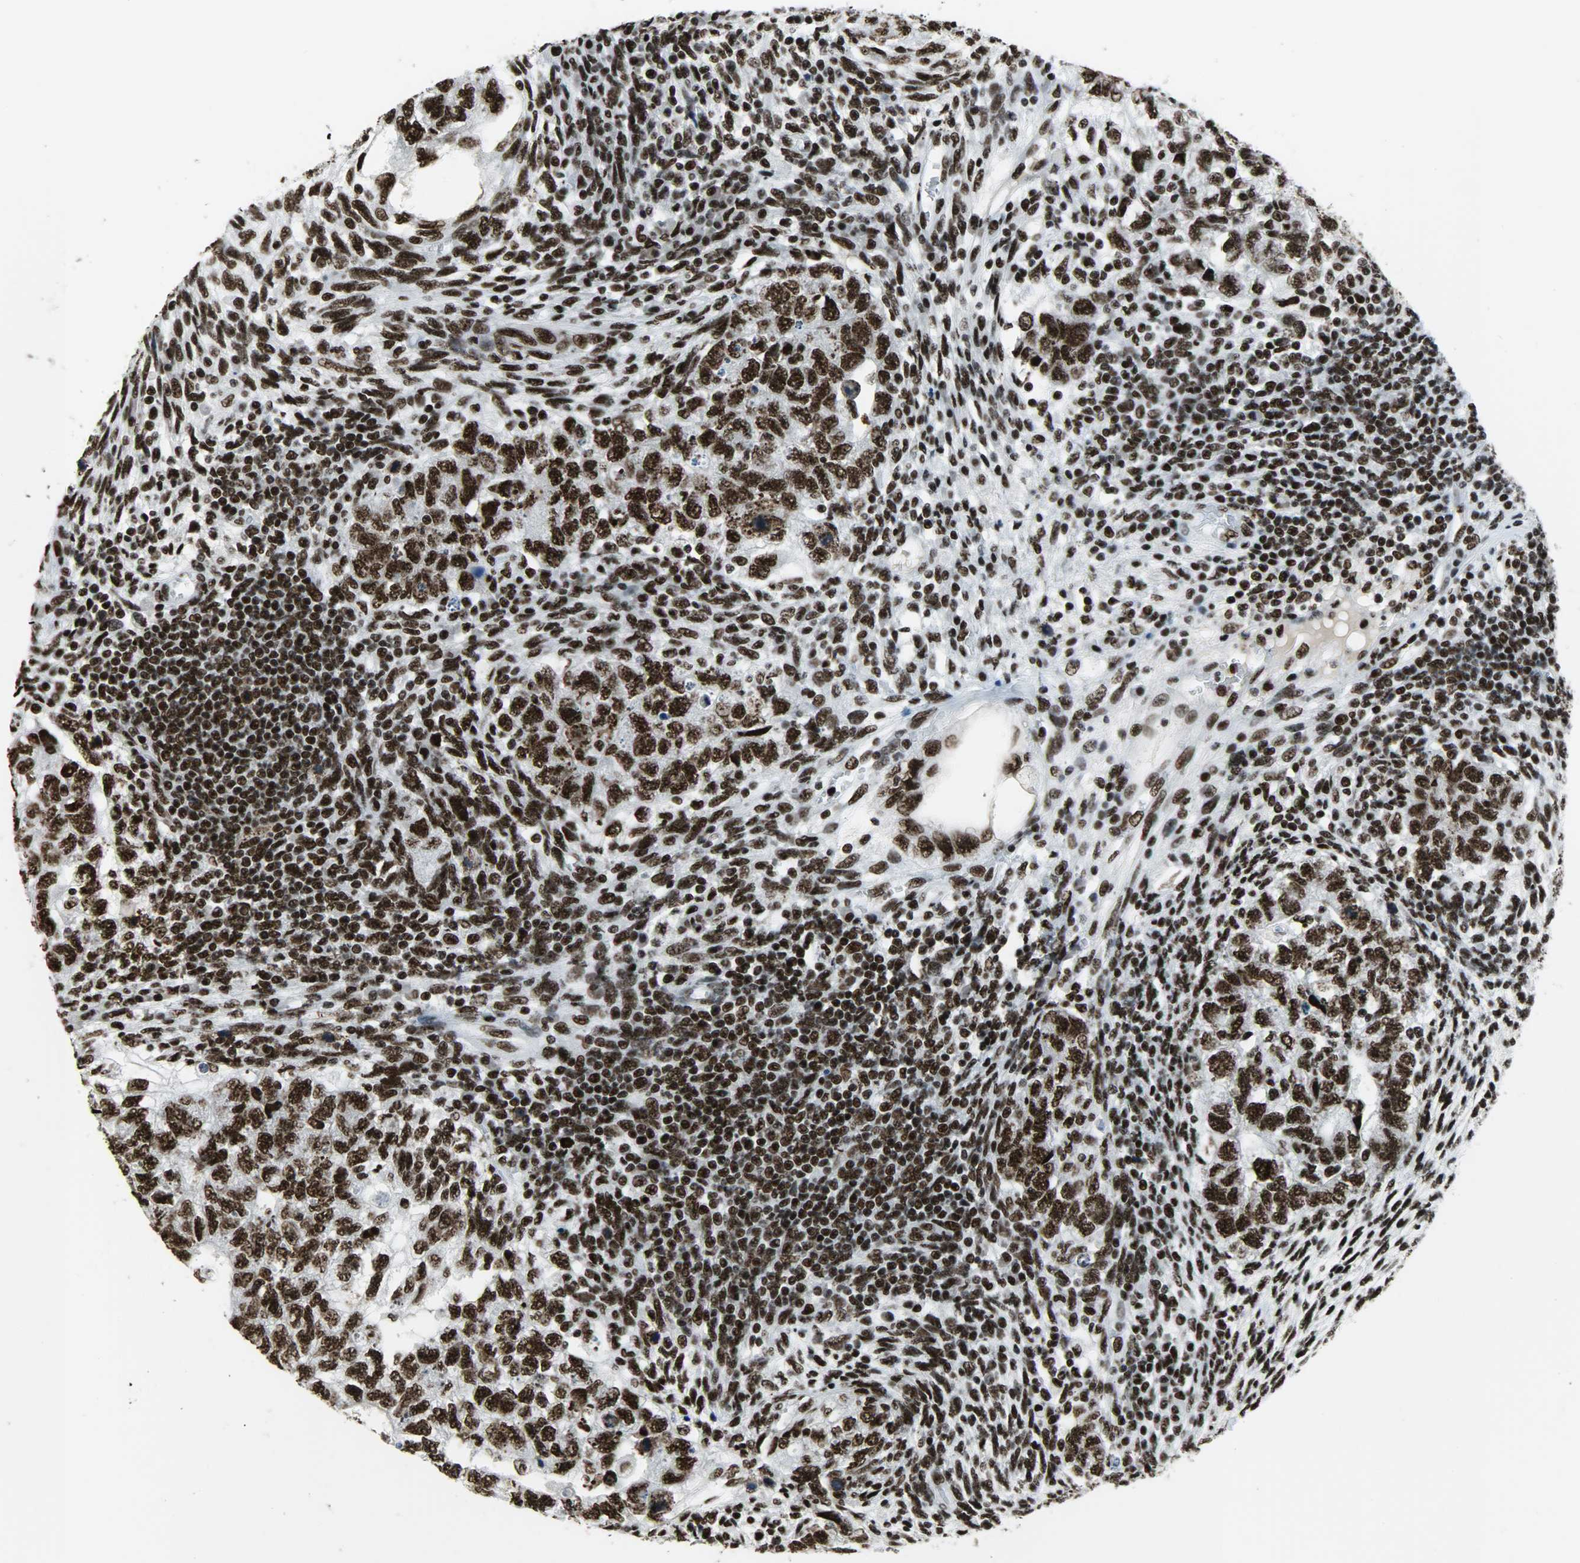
{"staining": {"intensity": "strong", "quantity": ">75%", "location": "nuclear"}, "tissue": "testis cancer", "cell_type": "Tumor cells", "image_type": "cancer", "snomed": [{"axis": "morphology", "description": "Normal tissue, NOS"}, {"axis": "morphology", "description": "Carcinoma, Embryonal, NOS"}, {"axis": "topography", "description": "Testis"}], "caption": "There is high levels of strong nuclear expression in tumor cells of testis cancer, as demonstrated by immunohistochemical staining (brown color).", "gene": "SNRPA", "patient": {"sex": "male", "age": 36}}